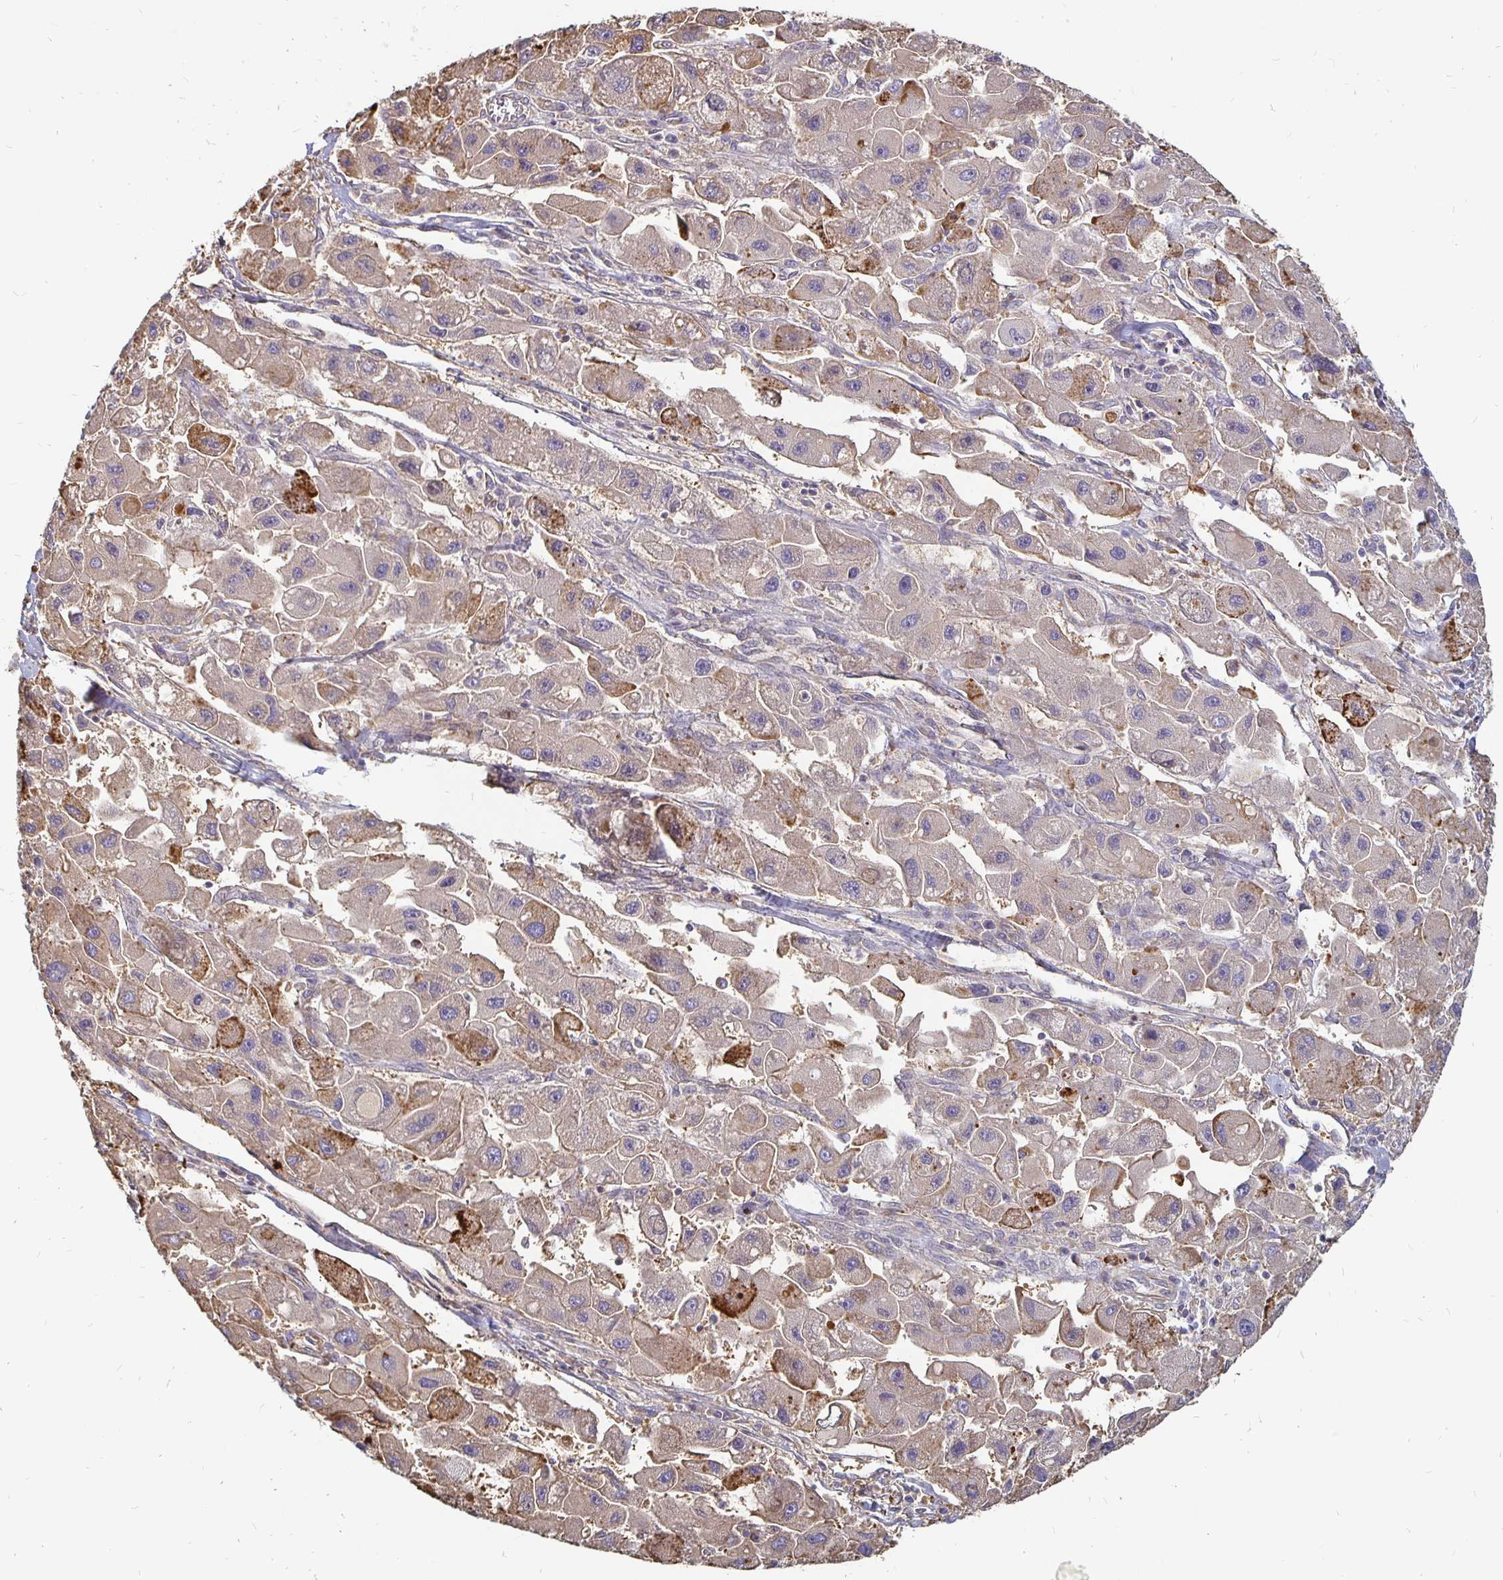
{"staining": {"intensity": "moderate", "quantity": ">75%", "location": "cytoplasmic/membranous"}, "tissue": "liver cancer", "cell_type": "Tumor cells", "image_type": "cancer", "snomed": [{"axis": "morphology", "description": "Carcinoma, Hepatocellular, NOS"}, {"axis": "topography", "description": "Liver"}], "caption": "Moderate cytoplasmic/membranous protein positivity is appreciated in about >75% of tumor cells in liver cancer.", "gene": "CCDC85A", "patient": {"sex": "male", "age": 24}}